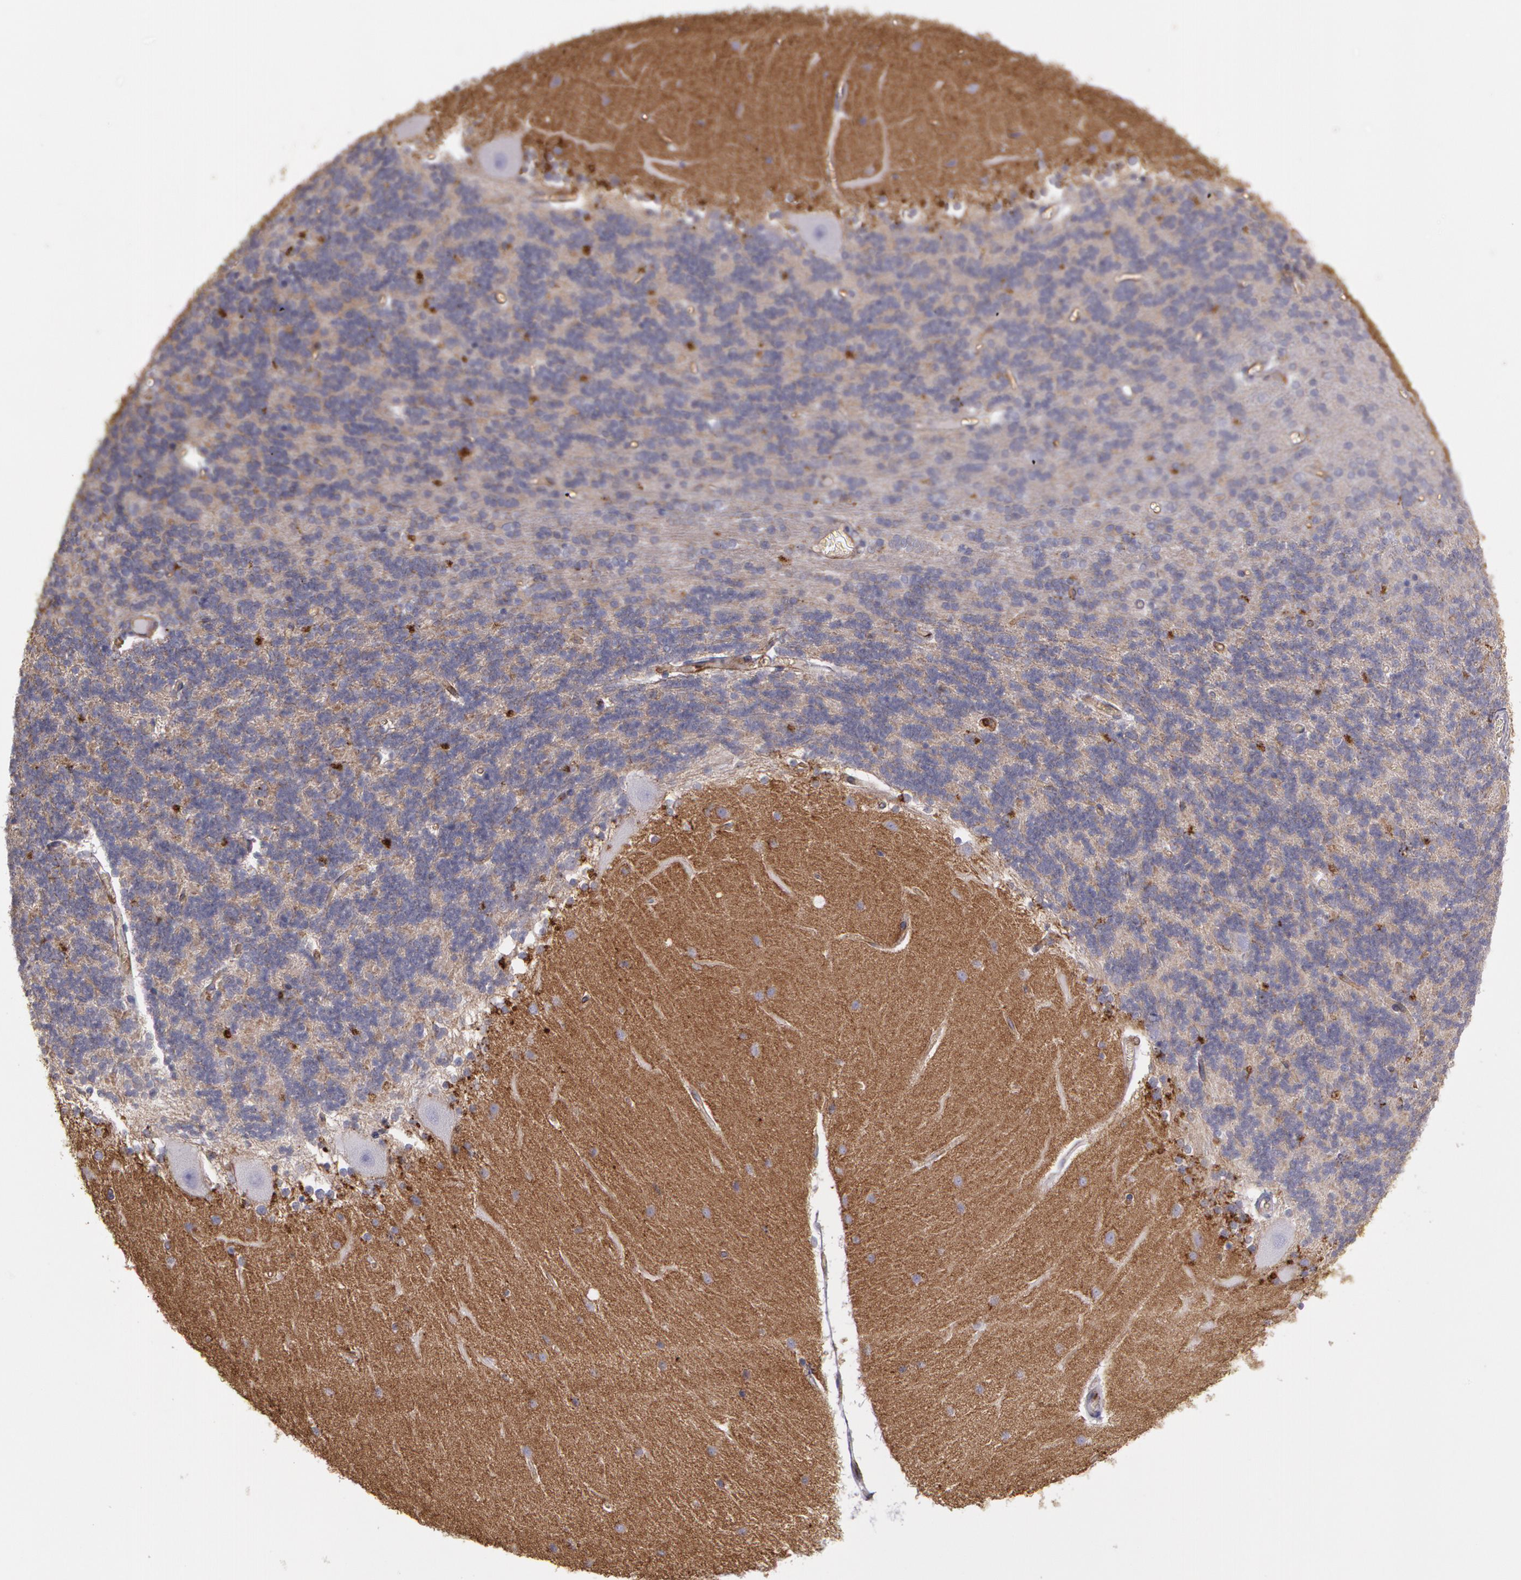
{"staining": {"intensity": "moderate", "quantity": "<25%", "location": "cytoplasmic/membranous"}, "tissue": "cerebellum", "cell_type": "Cells in granular layer", "image_type": "normal", "snomed": [{"axis": "morphology", "description": "Normal tissue, NOS"}, {"axis": "topography", "description": "Cerebellum"}], "caption": "A brown stain labels moderate cytoplasmic/membranous staining of a protein in cells in granular layer of normal human cerebellum. Nuclei are stained in blue.", "gene": "FLOT2", "patient": {"sex": "female", "age": 54}}